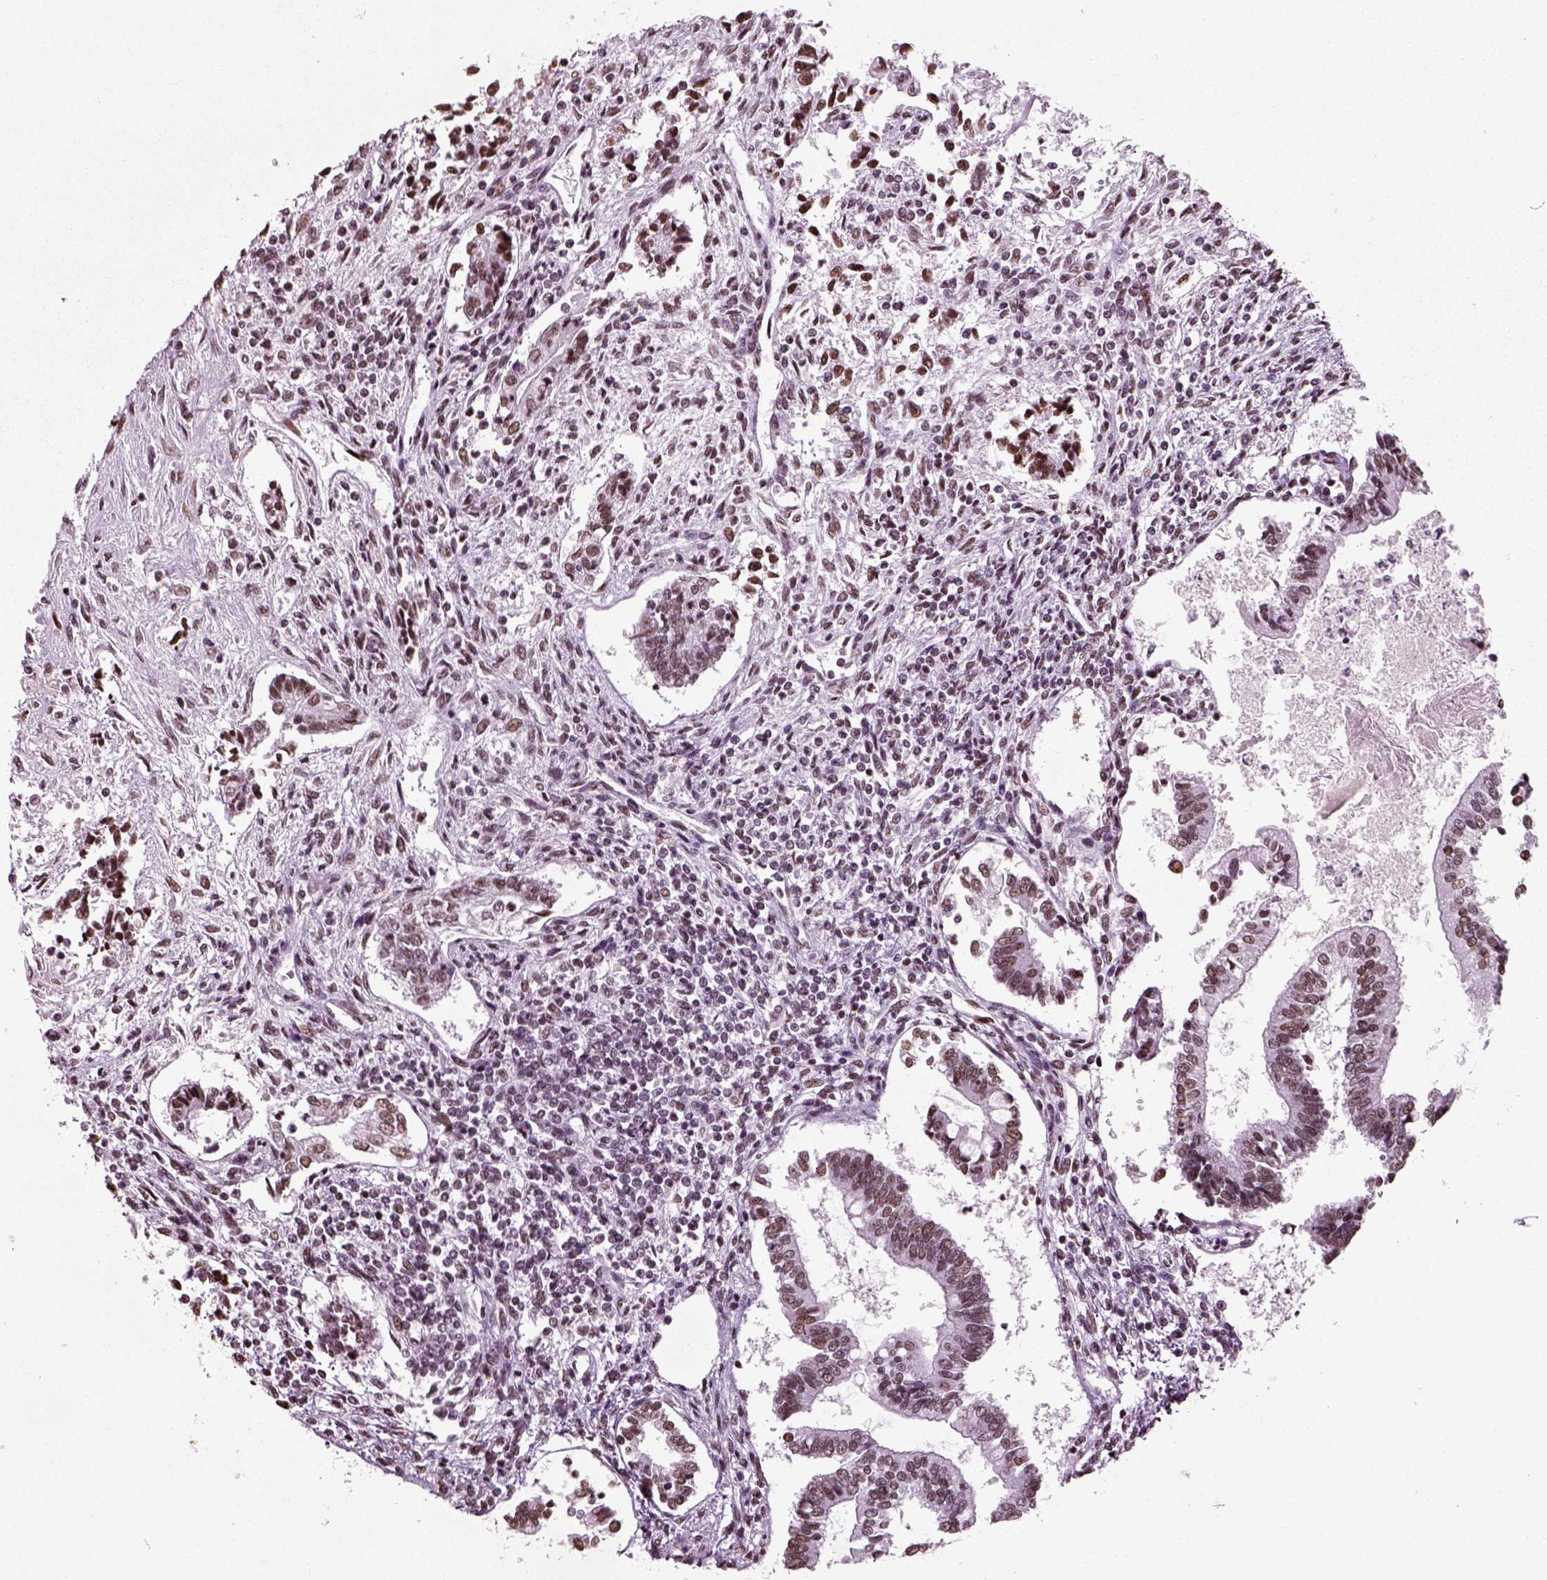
{"staining": {"intensity": "strong", "quantity": "<25%", "location": "nuclear"}, "tissue": "testis cancer", "cell_type": "Tumor cells", "image_type": "cancer", "snomed": [{"axis": "morphology", "description": "Carcinoma, Embryonal, NOS"}, {"axis": "topography", "description": "Testis"}], "caption": "An immunohistochemistry (IHC) photomicrograph of tumor tissue is shown. Protein staining in brown highlights strong nuclear positivity in testis cancer (embryonal carcinoma) within tumor cells. (Brightfield microscopy of DAB IHC at high magnification).", "gene": "POLR1H", "patient": {"sex": "male", "age": 37}}